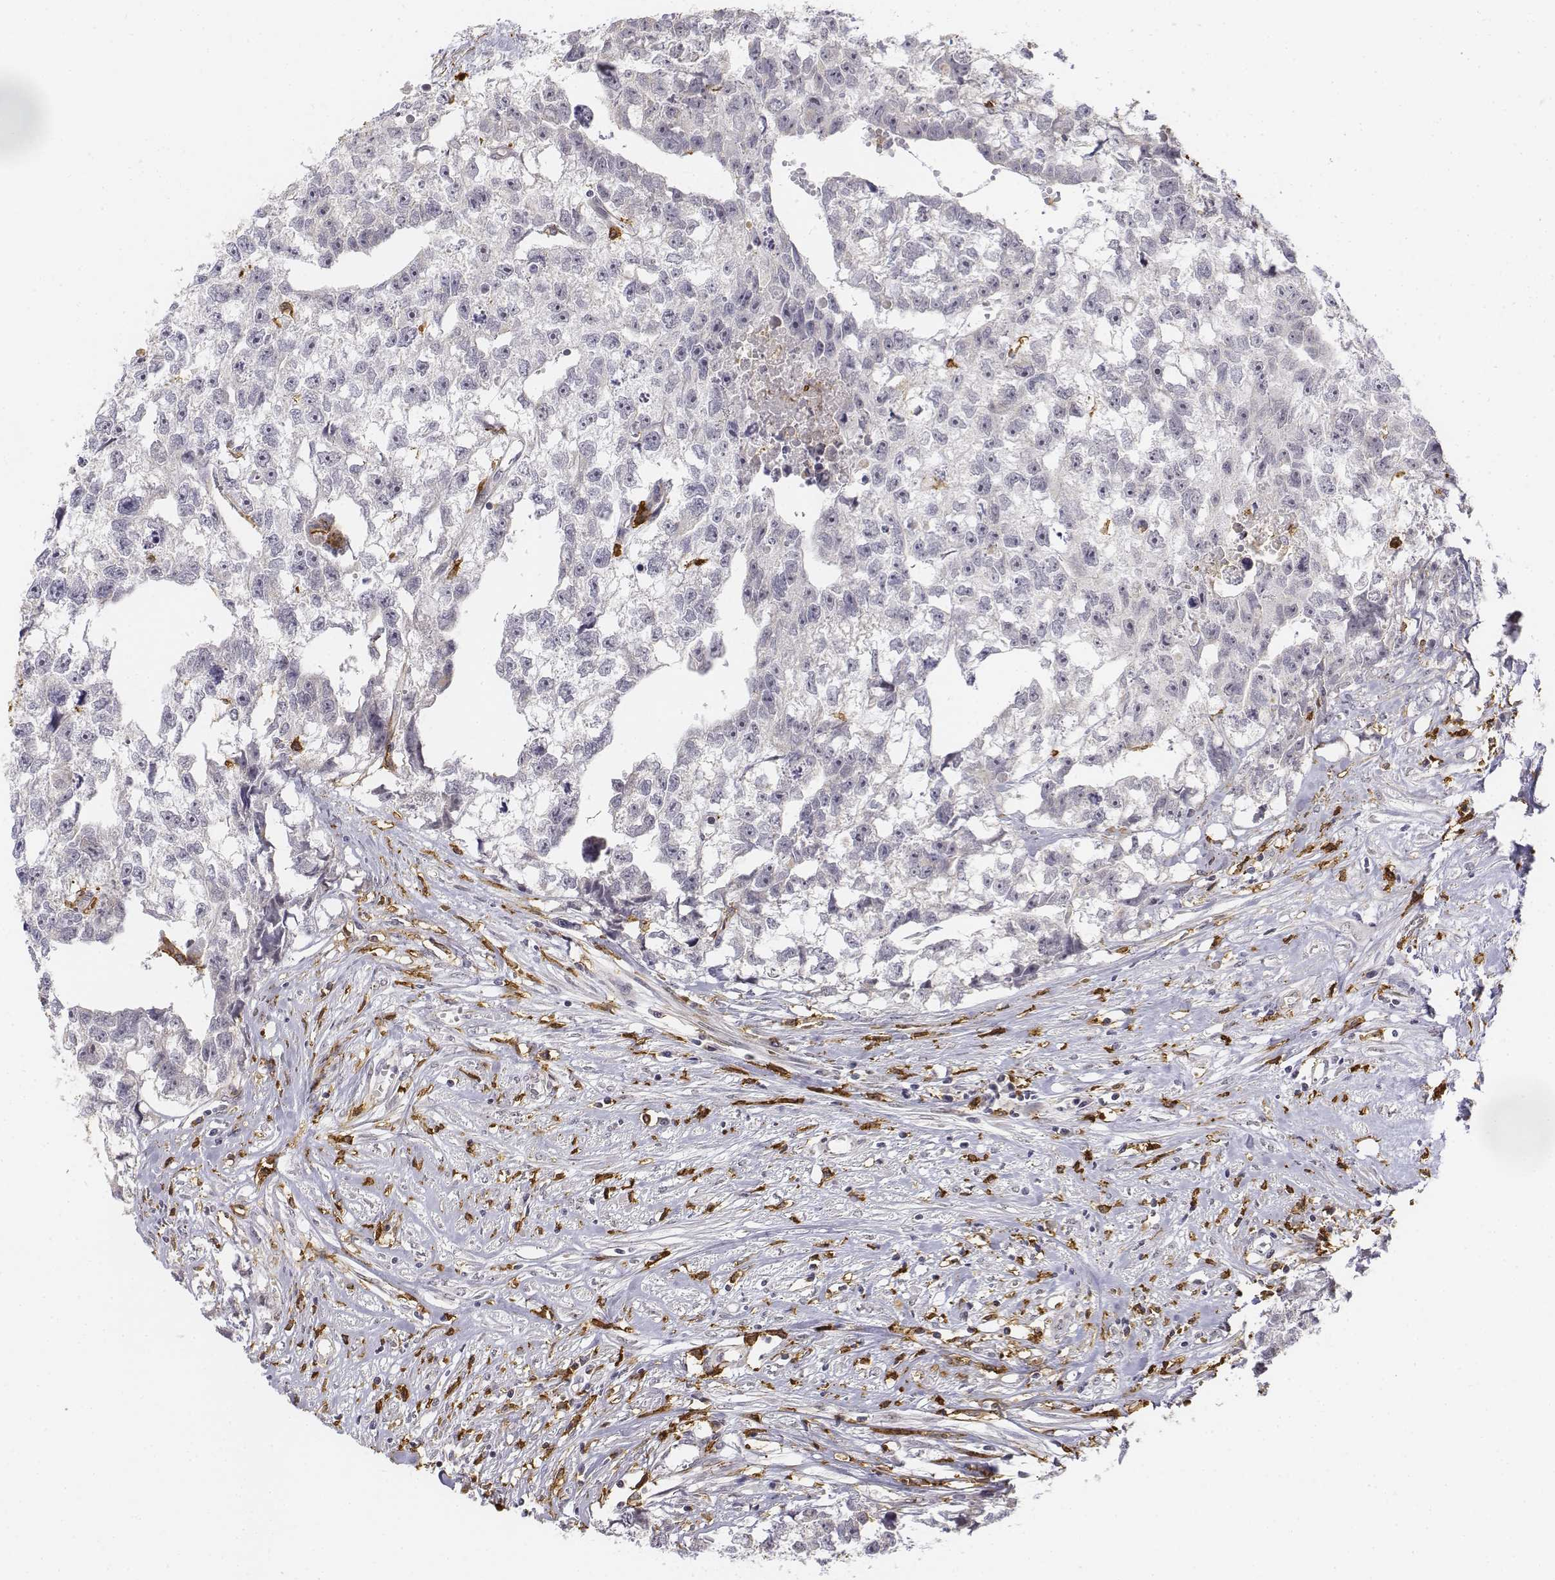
{"staining": {"intensity": "negative", "quantity": "none", "location": "none"}, "tissue": "testis cancer", "cell_type": "Tumor cells", "image_type": "cancer", "snomed": [{"axis": "morphology", "description": "Carcinoma, Embryonal, NOS"}, {"axis": "morphology", "description": "Teratoma, malignant, NOS"}, {"axis": "topography", "description": "Testis"}], "caption": "DAB immunohistochemical staining of testis cancer displays no significant positivity in tumor cells. (DAB (3,3'-diaminobenzidine) IHC, high magnification).", "gene": "CD14", "patient": {"sex": "male", "age": 44}}